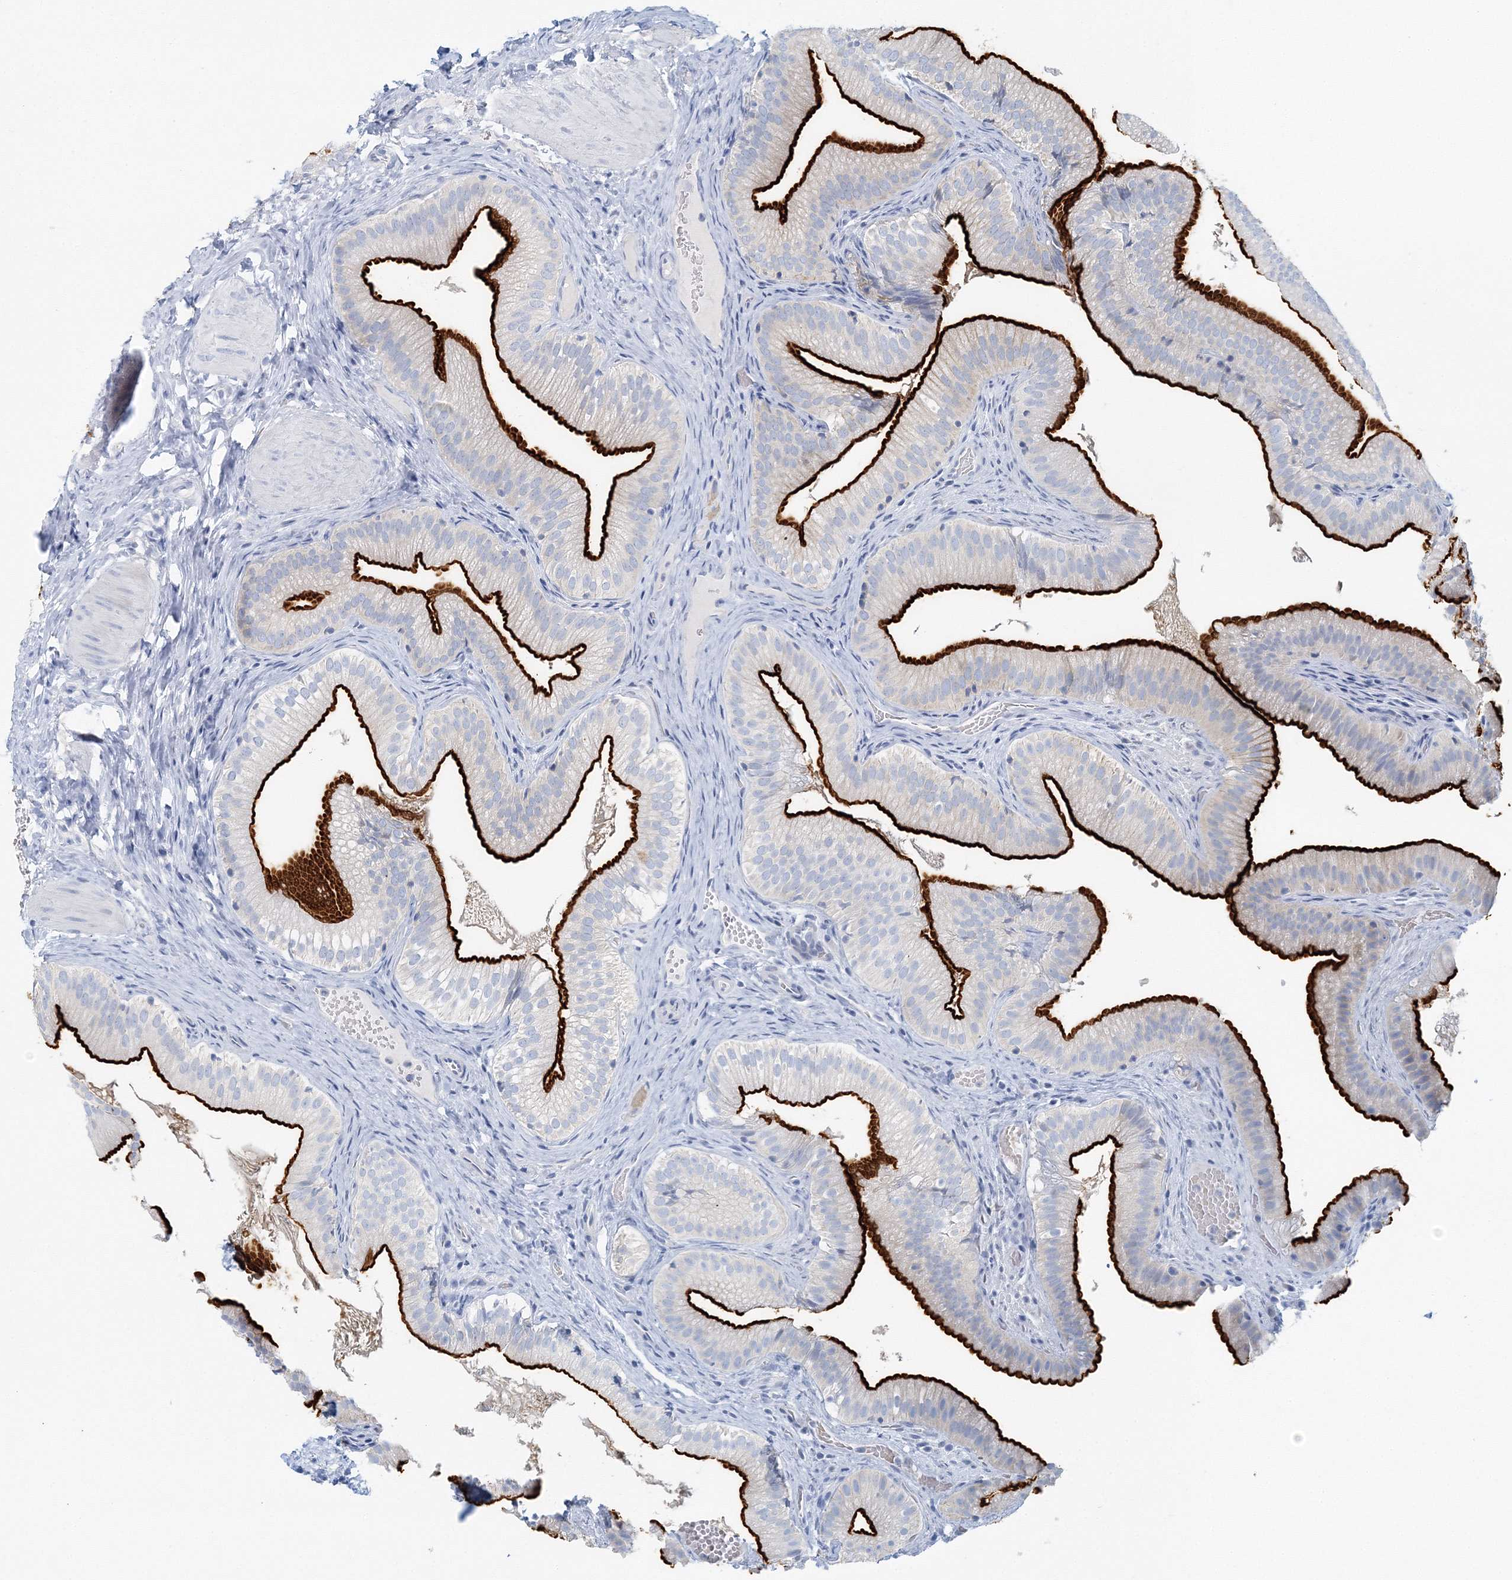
{"staining": {"intensity": "strong", "quantity": ">75%", "location": "cytoplasmic/membranous"}, "tissue": "gallbladder", "cell_type": "Glandular cells", "image_type": "normal", "snomed": [{"axis": "morphology", "description": "Normal tissue, NOS"}, {"axis": "topography", "description": "Gallbladder"}], "caption": "Immunohistochemical staining of benign gallbladder exhibits high levels of strong cytoplasmic/membranous expression in approximately >75% of glandular cells. The staining was performed using DAB to visualize the protein expression in brown, while the nuclei were stained in blue with hematoxylin (Magnification: 20x).", "gene": "VILL", "patient": {"sex": "female", "age": 30}}